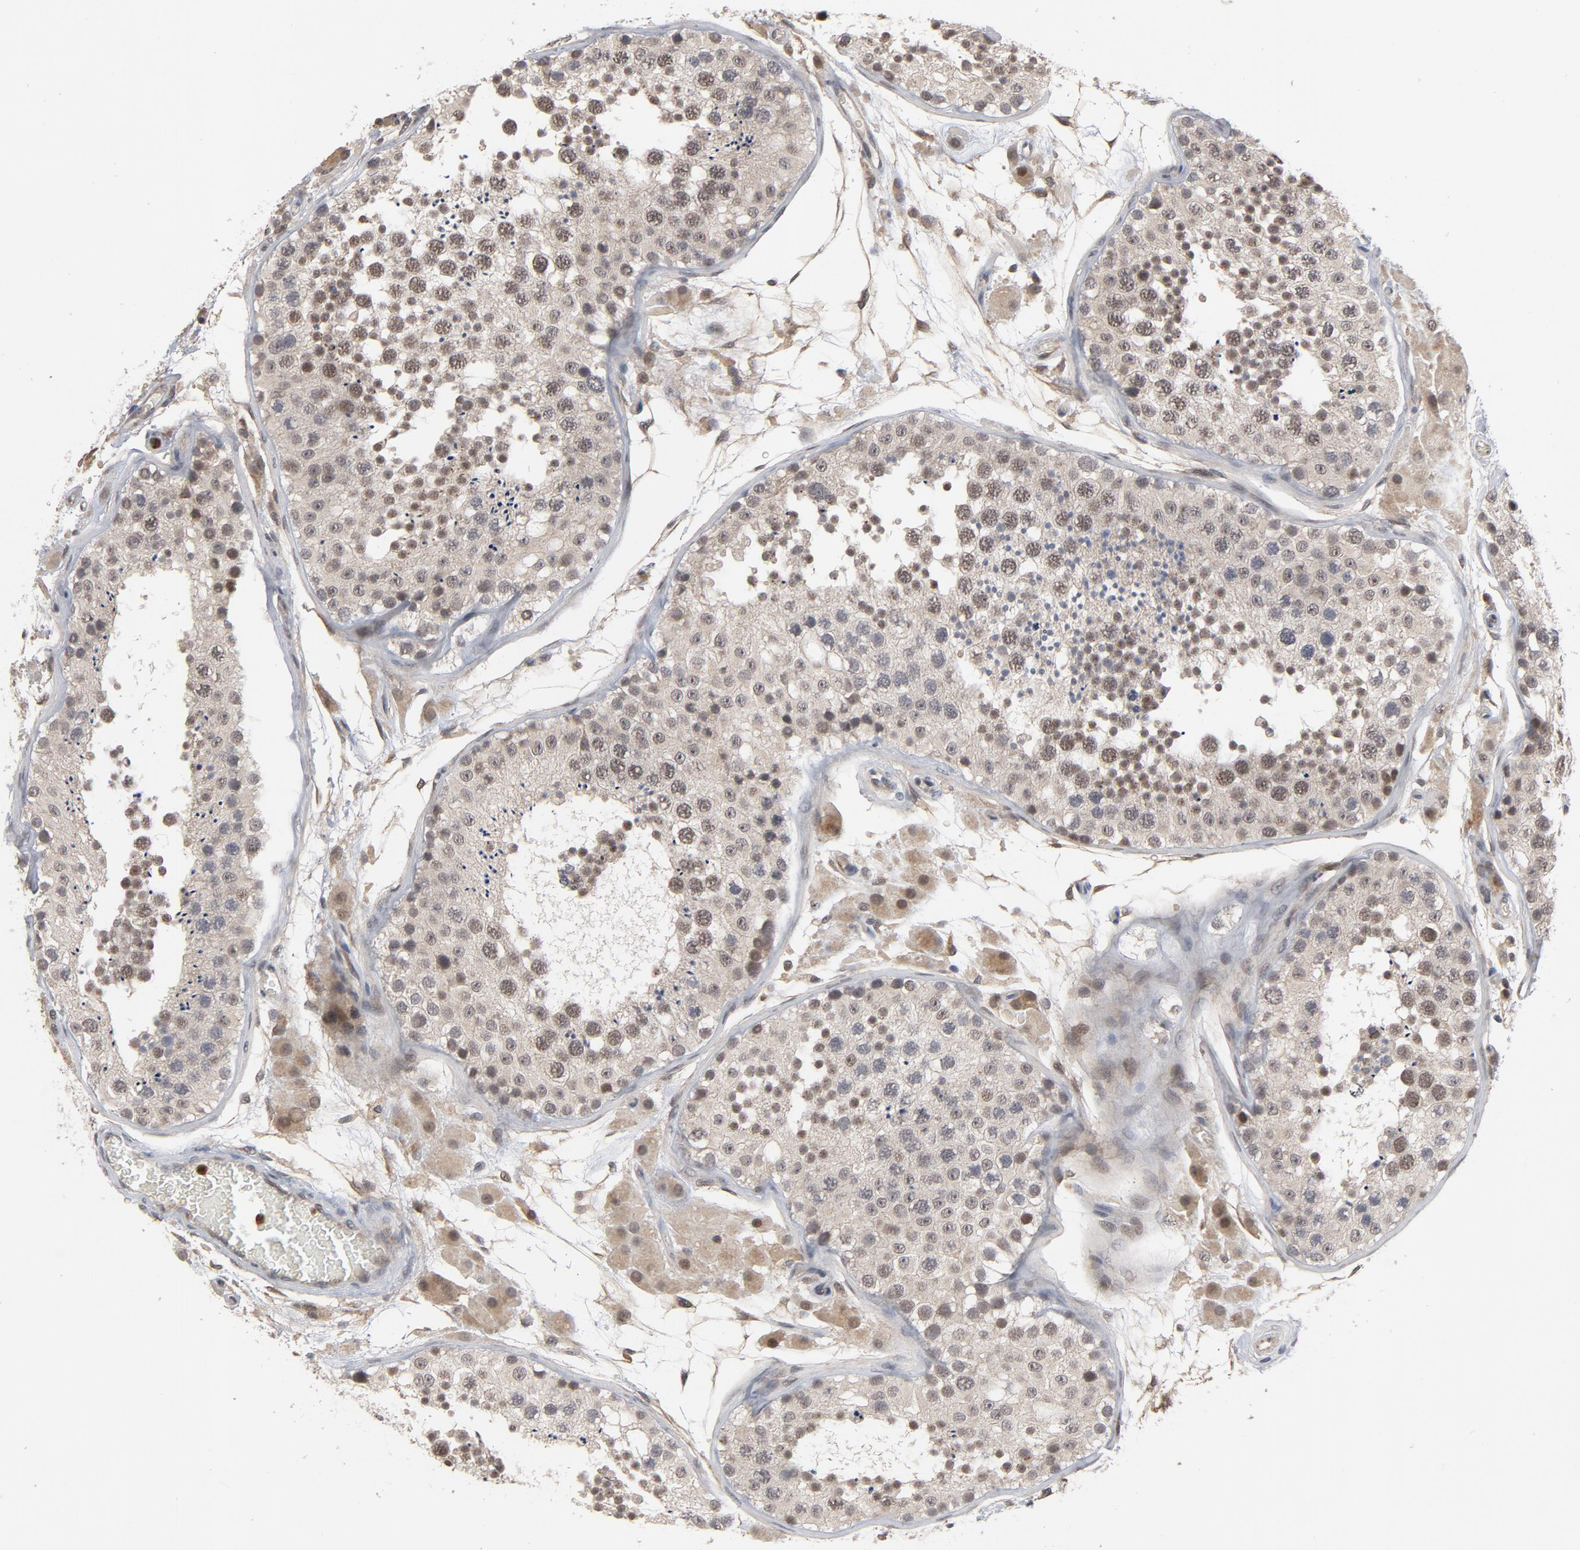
{"staining": {"intensity": "weak", "quantity": "25%-75%", "location": "nuclear"}, "tissue": "testis", "cell_type": "Cells in seminiferous ducts", "image_type": "normal", "snomed": [{"axis": "morphology", "description": "Normal tissue, NOS"}, {"axis": "topography", "description": "Testis"}], "caption": "Weak nuclear expression is present in about 25%-75% of cells in seminiferous ducts in normal testis. Using DAB (brown) and hematoxylin (blue) stains, captured at high magnification using brightfield microscopy.", "gene": "RTL5", "patient": {"sex": "male", "age": 26}}